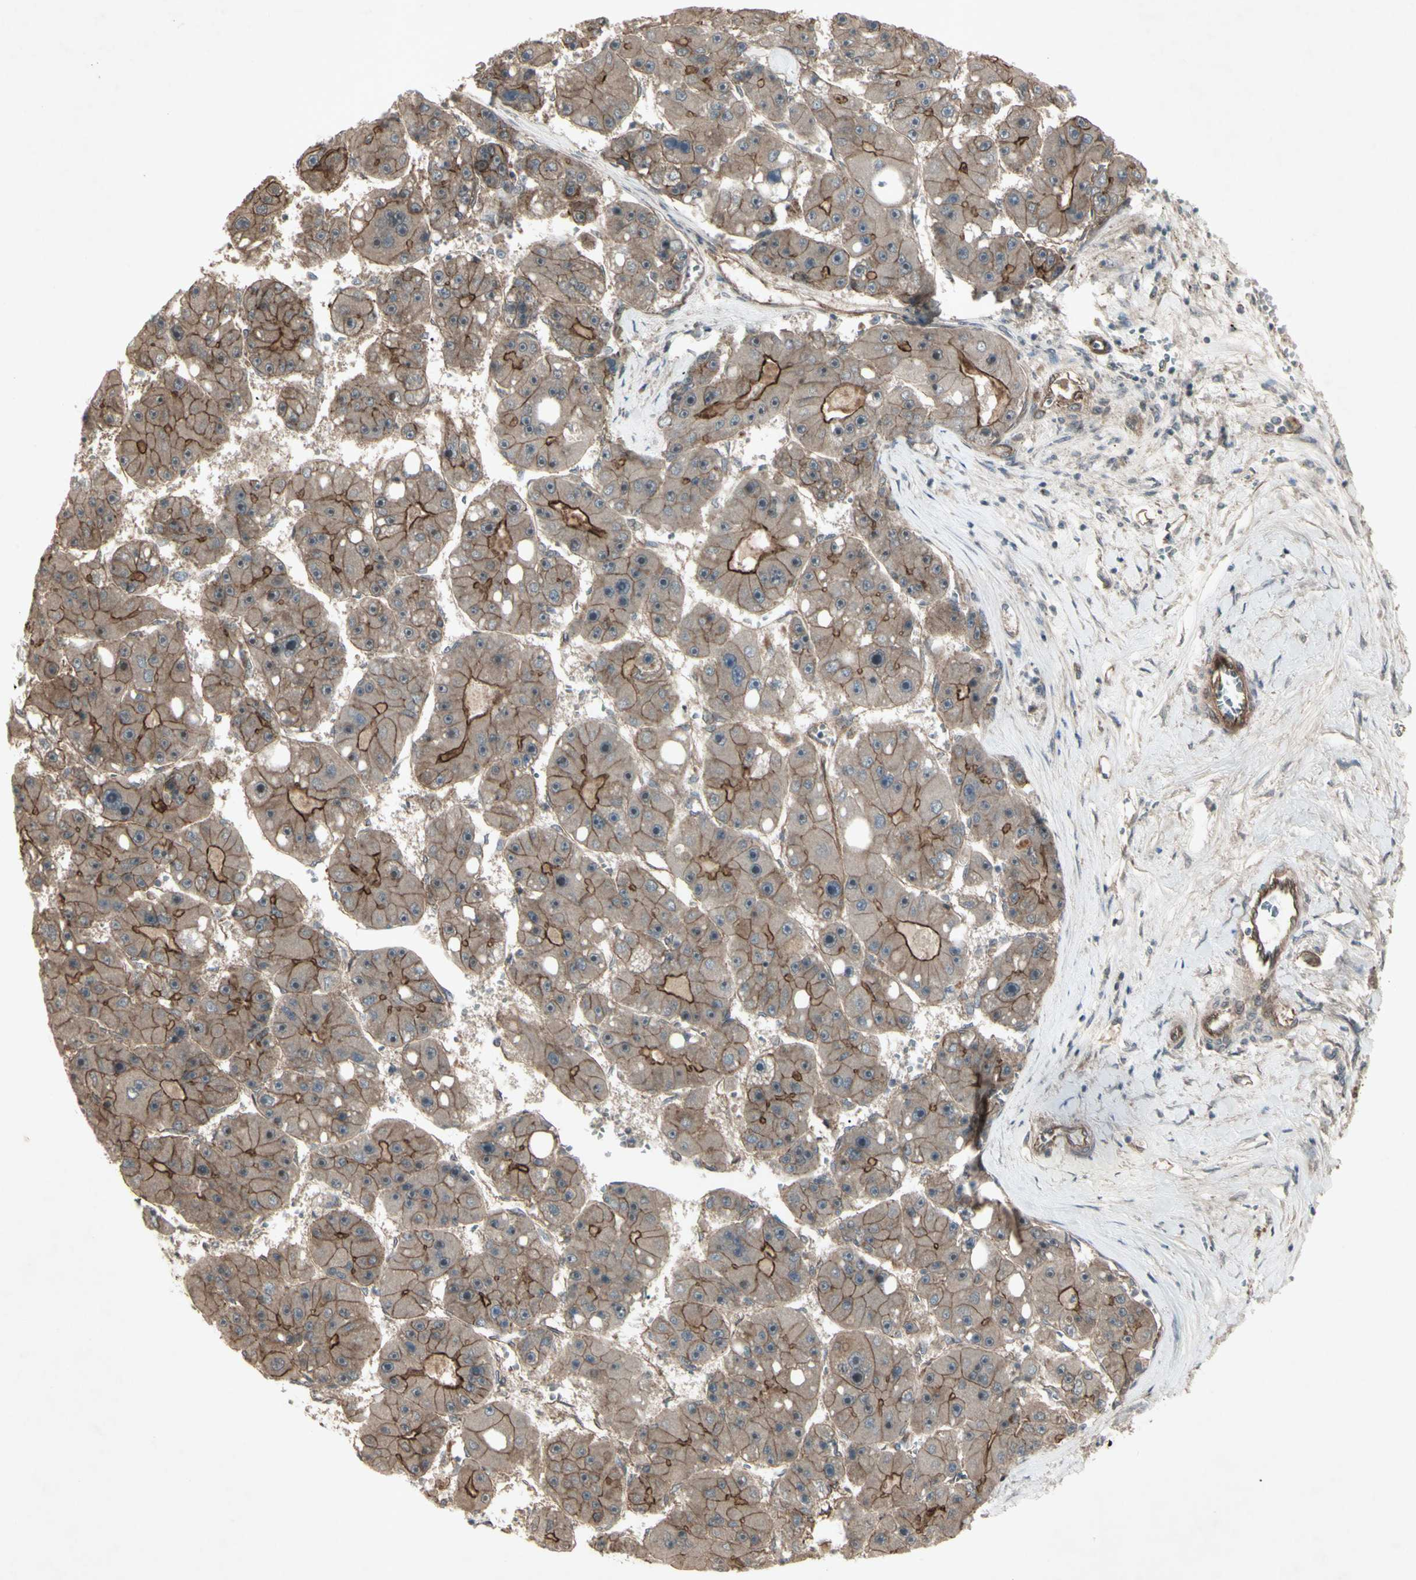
{"staining": {"intensity": "moderate", "quantity": ">75%", "location": "cytoplasmic/membranous"}, "tissue": "liver cancer", "cell_type": "Tumor cells", "image_type": "cancer", "snomed": [{"axis": "morphology", "description": "Carcinoma, Hepatocellular, NOS"}, {"axis": "topography", "description": "Liver"}], "caption": "Human liver cancer (hepatocellular carcinoma) stained for a protein (brown) shows moderate cytoplasmic/membranous positive expression in about >75% of tumor cells.", "gene": "JAG1", "patient": {"sex": "female", "age": 61}}